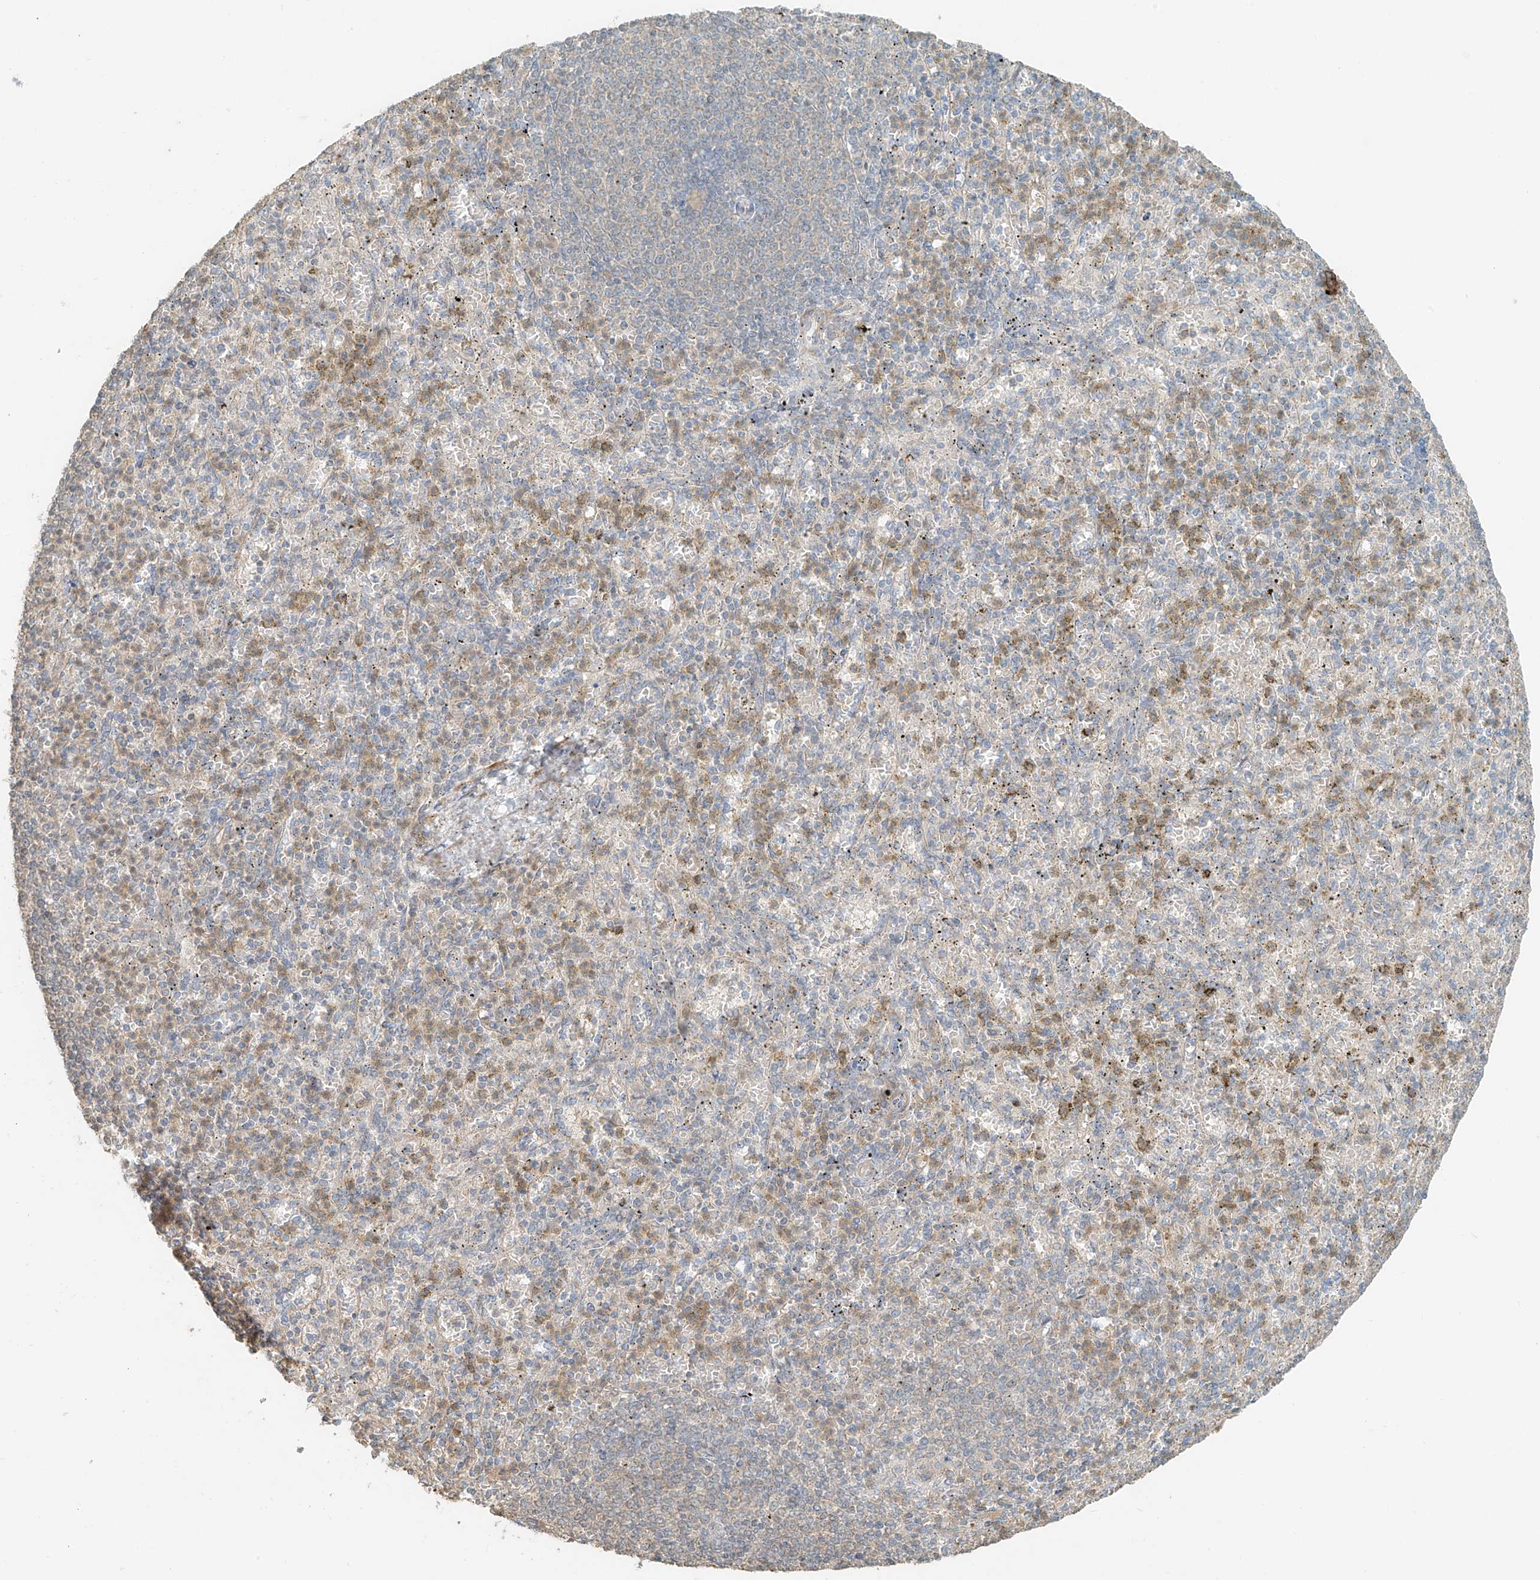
{"staining": {"intensity": "weak", "quantity": "<25%", "location": "cytoplasmic/membranous"}, "tissue": "spleen", "cell_type": "Cells in red pulp", "image_type": "normal", "snomed": [{"axis": "morphology", "description": "Normal tissue, NOS"}, {"axis": "topography", "description": "Spleen"}], "caption": "Immunohistochemical staining of normal spleen exhibits no significant staining in cells in red pulp.", "gene": "ANKZF1", "patient": {"sex": "female", "age": 74}}